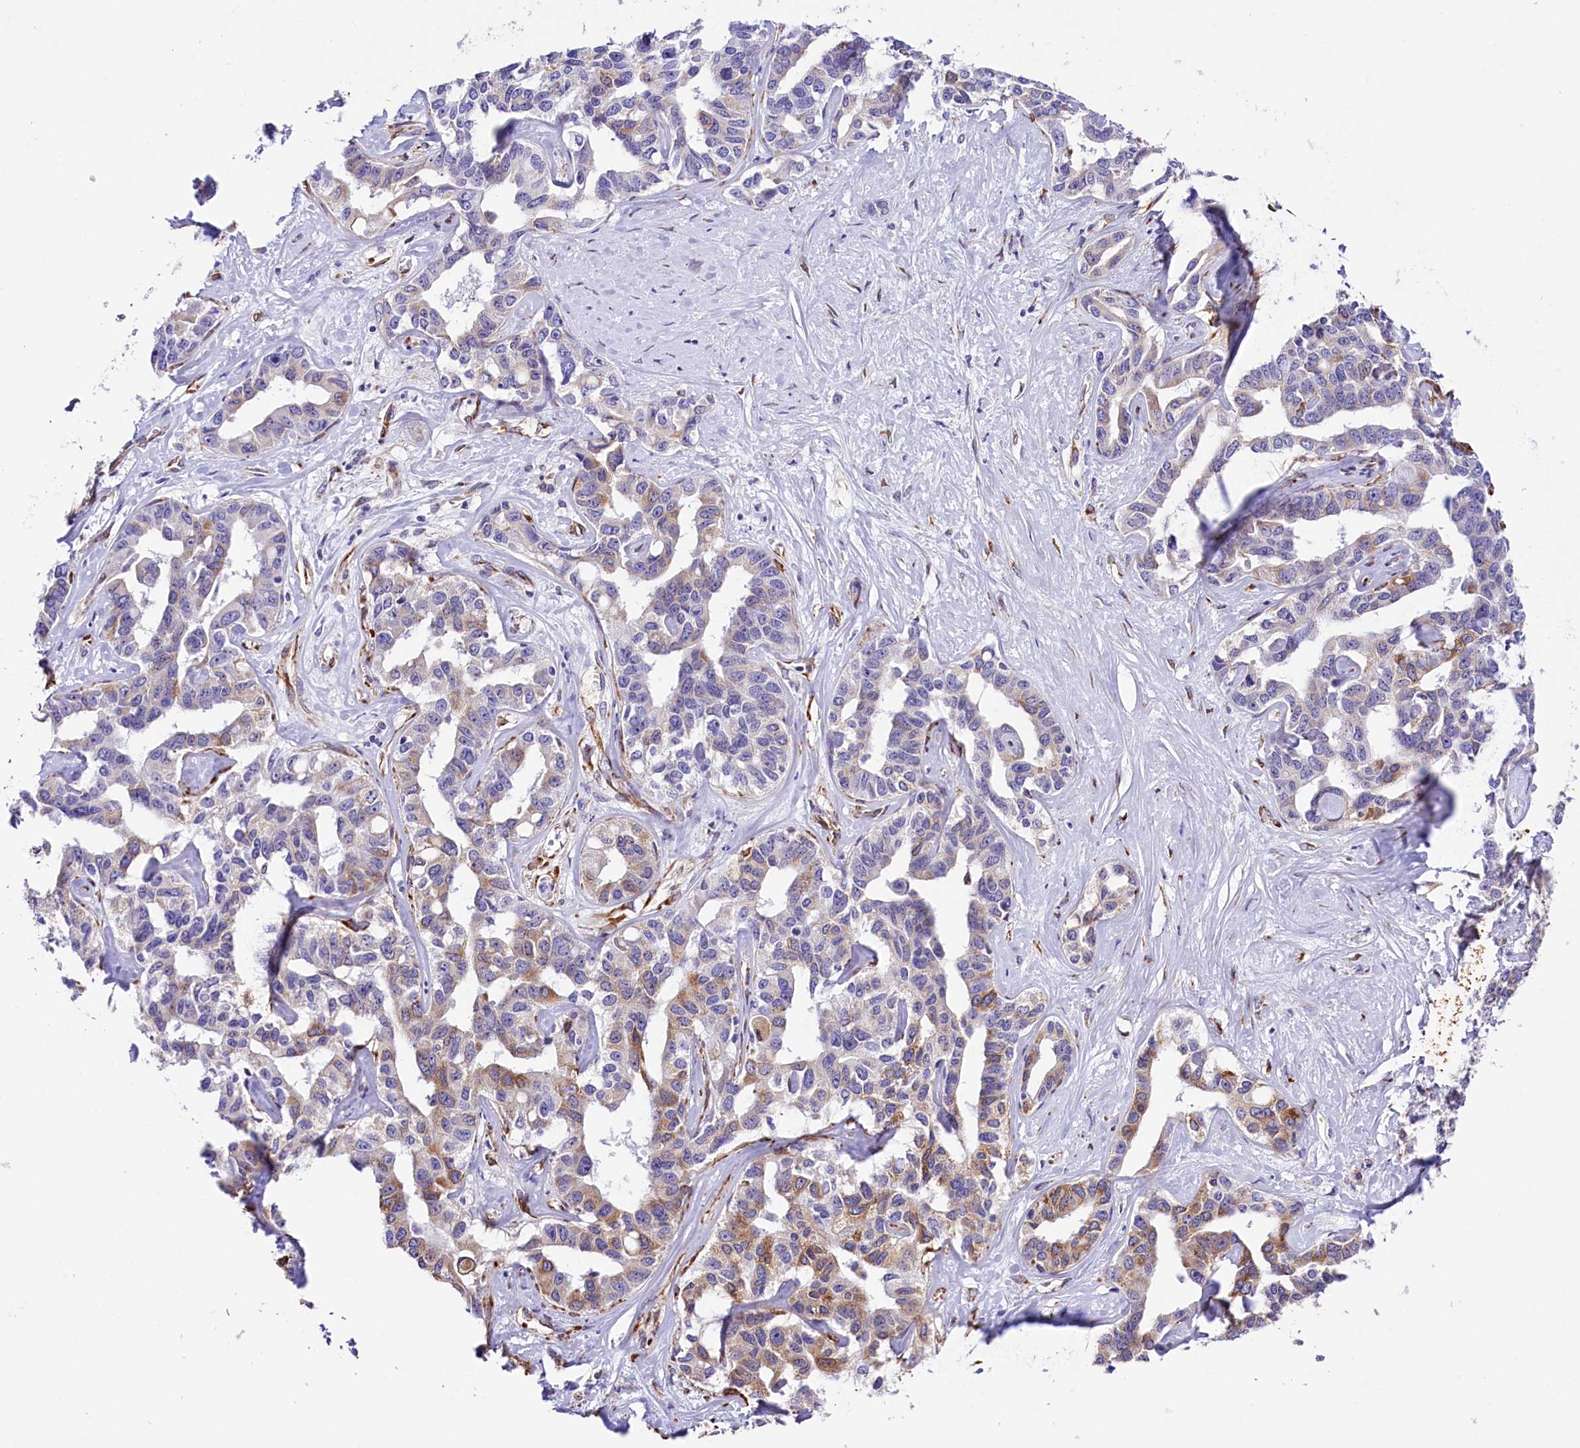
{"staining": {"intensity": "moderate", "quantity": "25%-75%", "location": "cytoplasmic/membranous"}, "tissue": "liver cancer", "cell_type": "Tumor cells", "image_type": "cancer", "snomed": [{"axis": "morphology", "description": "Cholangiocarcinoma"}, {"axis": "topography", "description": "Liver"}], "caption": "Approximately 25%-75% of tumor cells in liver cancer demonstrate moderate cytoplasmic/membranous protein positivity as visualized by brown immunohistochemical staining.", "gene": "ITGA1", "patient": {"sex": "male", "age": 59}}